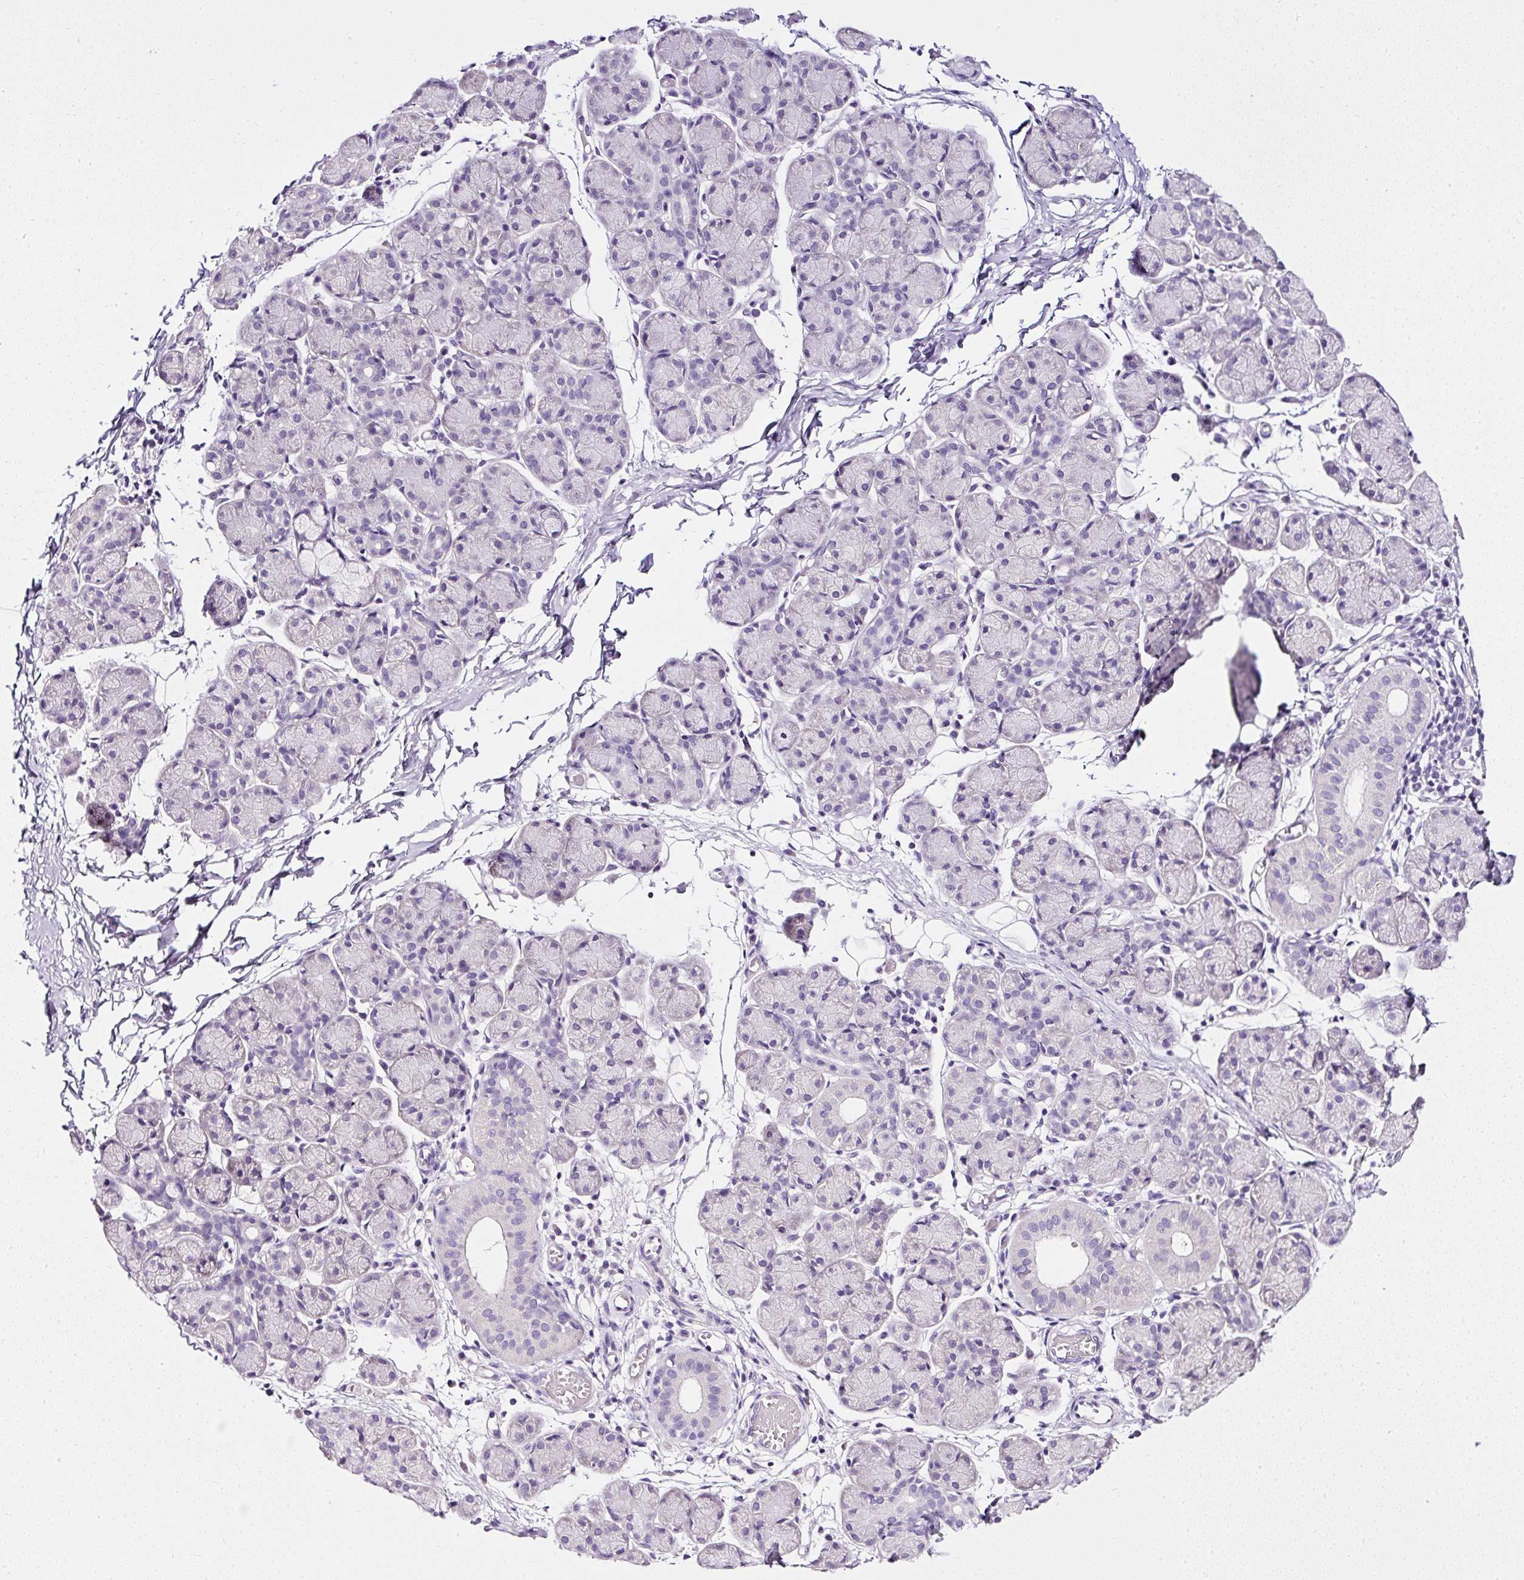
{"staining": {"intensity": "negative", "quantity": "none", "location": "none"}, "tissue": "salivary gland", "cell_type": "Glandular cells", "image_type": "normal", "snomed": [{"axis": "morphology", "description": "Normal tissue, NOS"}, {"axis": "morphology", "description": "Inflammation, NOS"}, {"axis": "topography", "description": "Lymph node"}, {"axis": "topography", "description": "Salivary gland"}], "caption": "Immunohistochemistry micrograph of unremarkable human salivary gland stained for a protein (brown), which displays no expression in glandular cells.", "gene": "ATP2A1", "patient": {"sex": "male", "age": 3}}